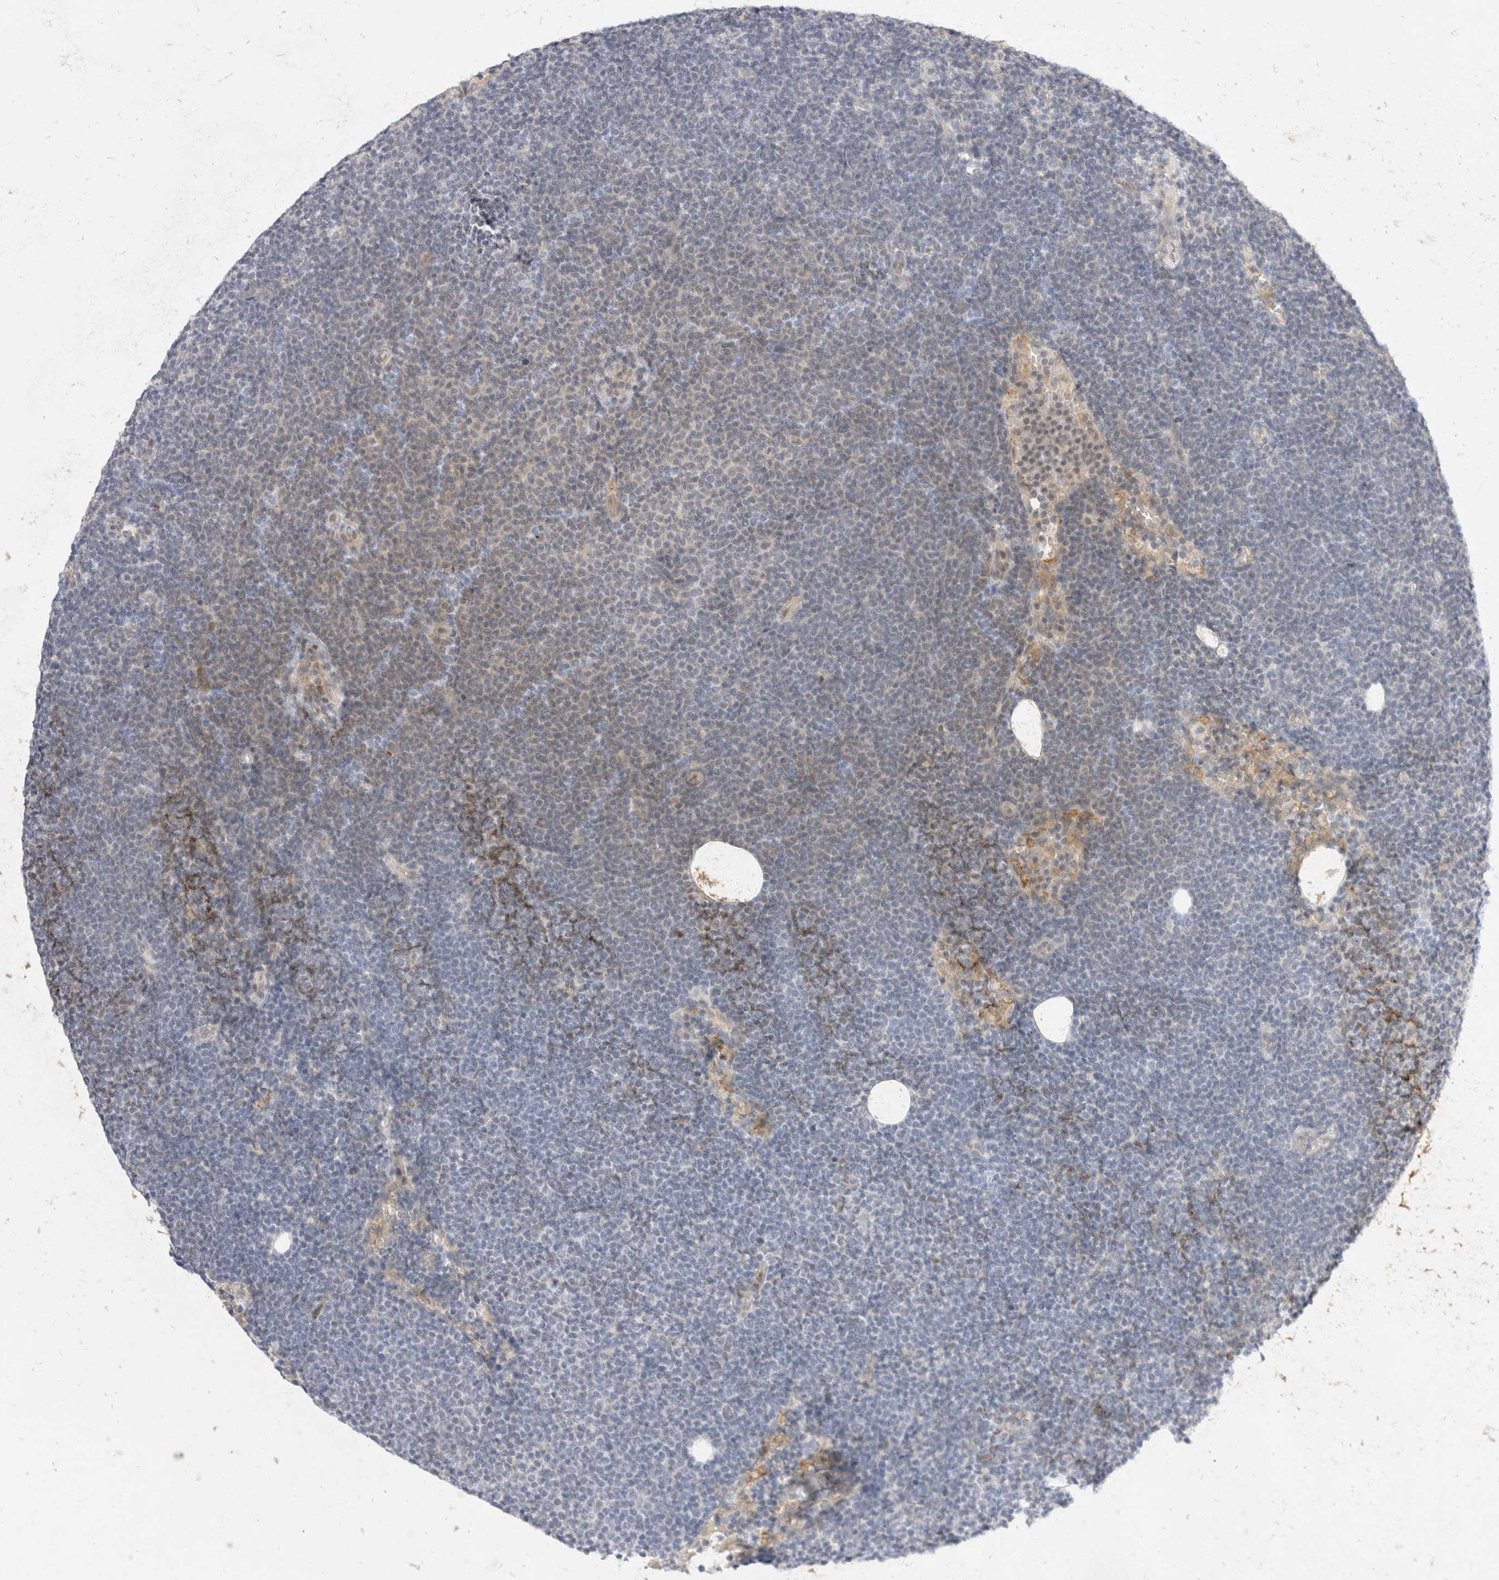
{"staining": {"intensity": "negative", "quantity": "none", "location": "none"}, "tissue": "lymphoma", "cell_type": "Tumor cells", "image_type": "cancer", "snomed": [{"axis": "morphology", "description": "Malignant lymphoma, non-Hodgkin's type, Low grade"}, {"axis": "topography", "description": "Lymph node"}], "caption": "Immunohistochemical staining of human lymphoma displays no significant expression in tumor cells.", "gene": "TOM1L2", "patient": {"sex": "female", "age": 53}}